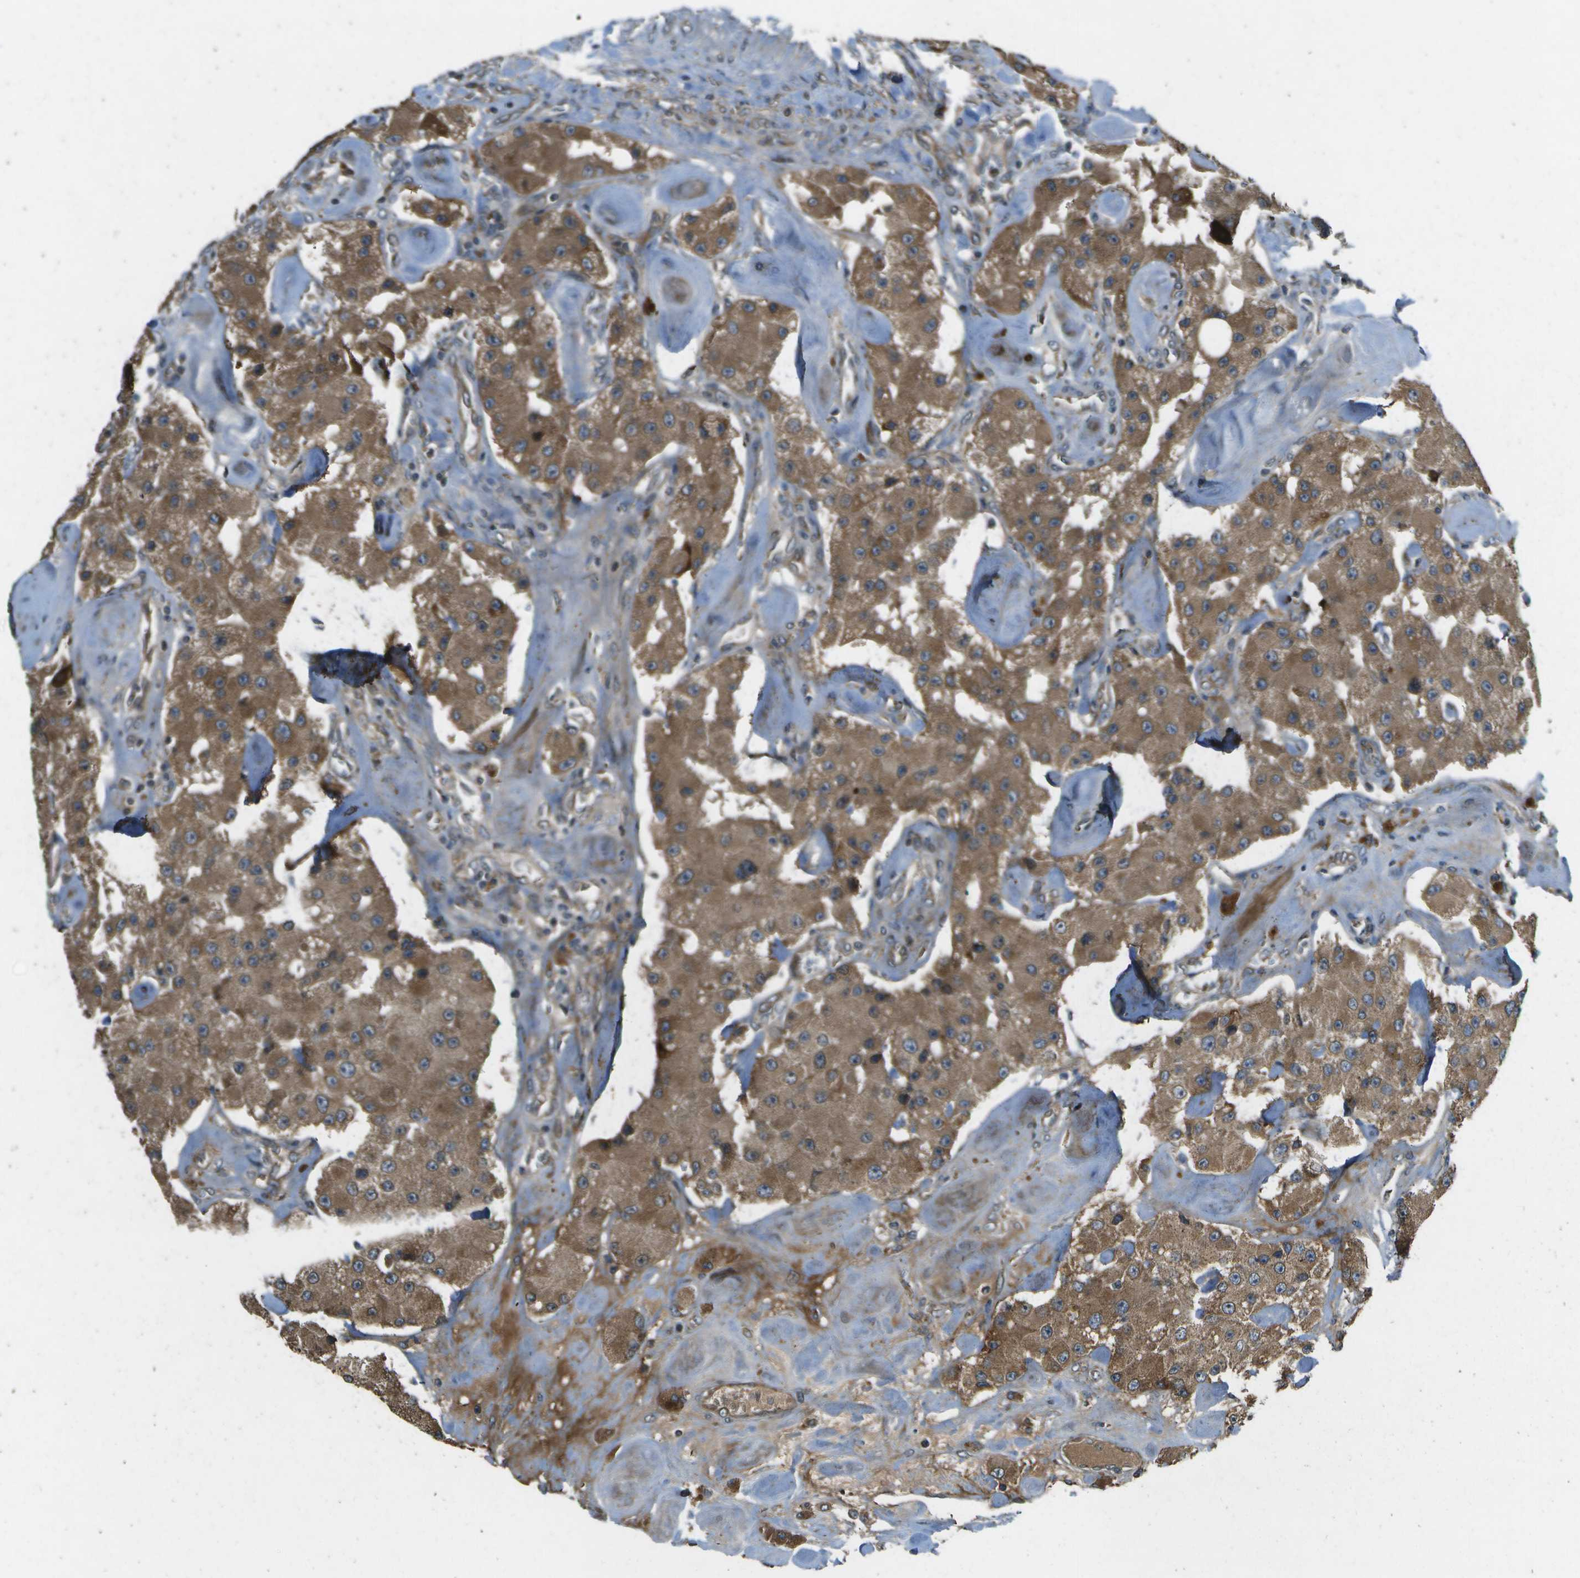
{"staining": {"intensity": "moderate", "quantity": ">75%", "location": "cytoplasmic/membranous"}, "tissue": "carcinoid", "cell_type": "Tumor cells", "image_type": "cancer", "snomed": [{"axis": "morphology", "description": "Carcinoid, malignant, NOS"}, {"axis": "topography", "description": "Pancreas"}], "caption": "An IHC histopathology image of tumor tissue is shown. Protein staining in brown shows moderate cytoplasmic/membranous positivity in carcinoid within tumor cells.", "gene": "HFE", "patient": {"sex": "male", "age": 41}}